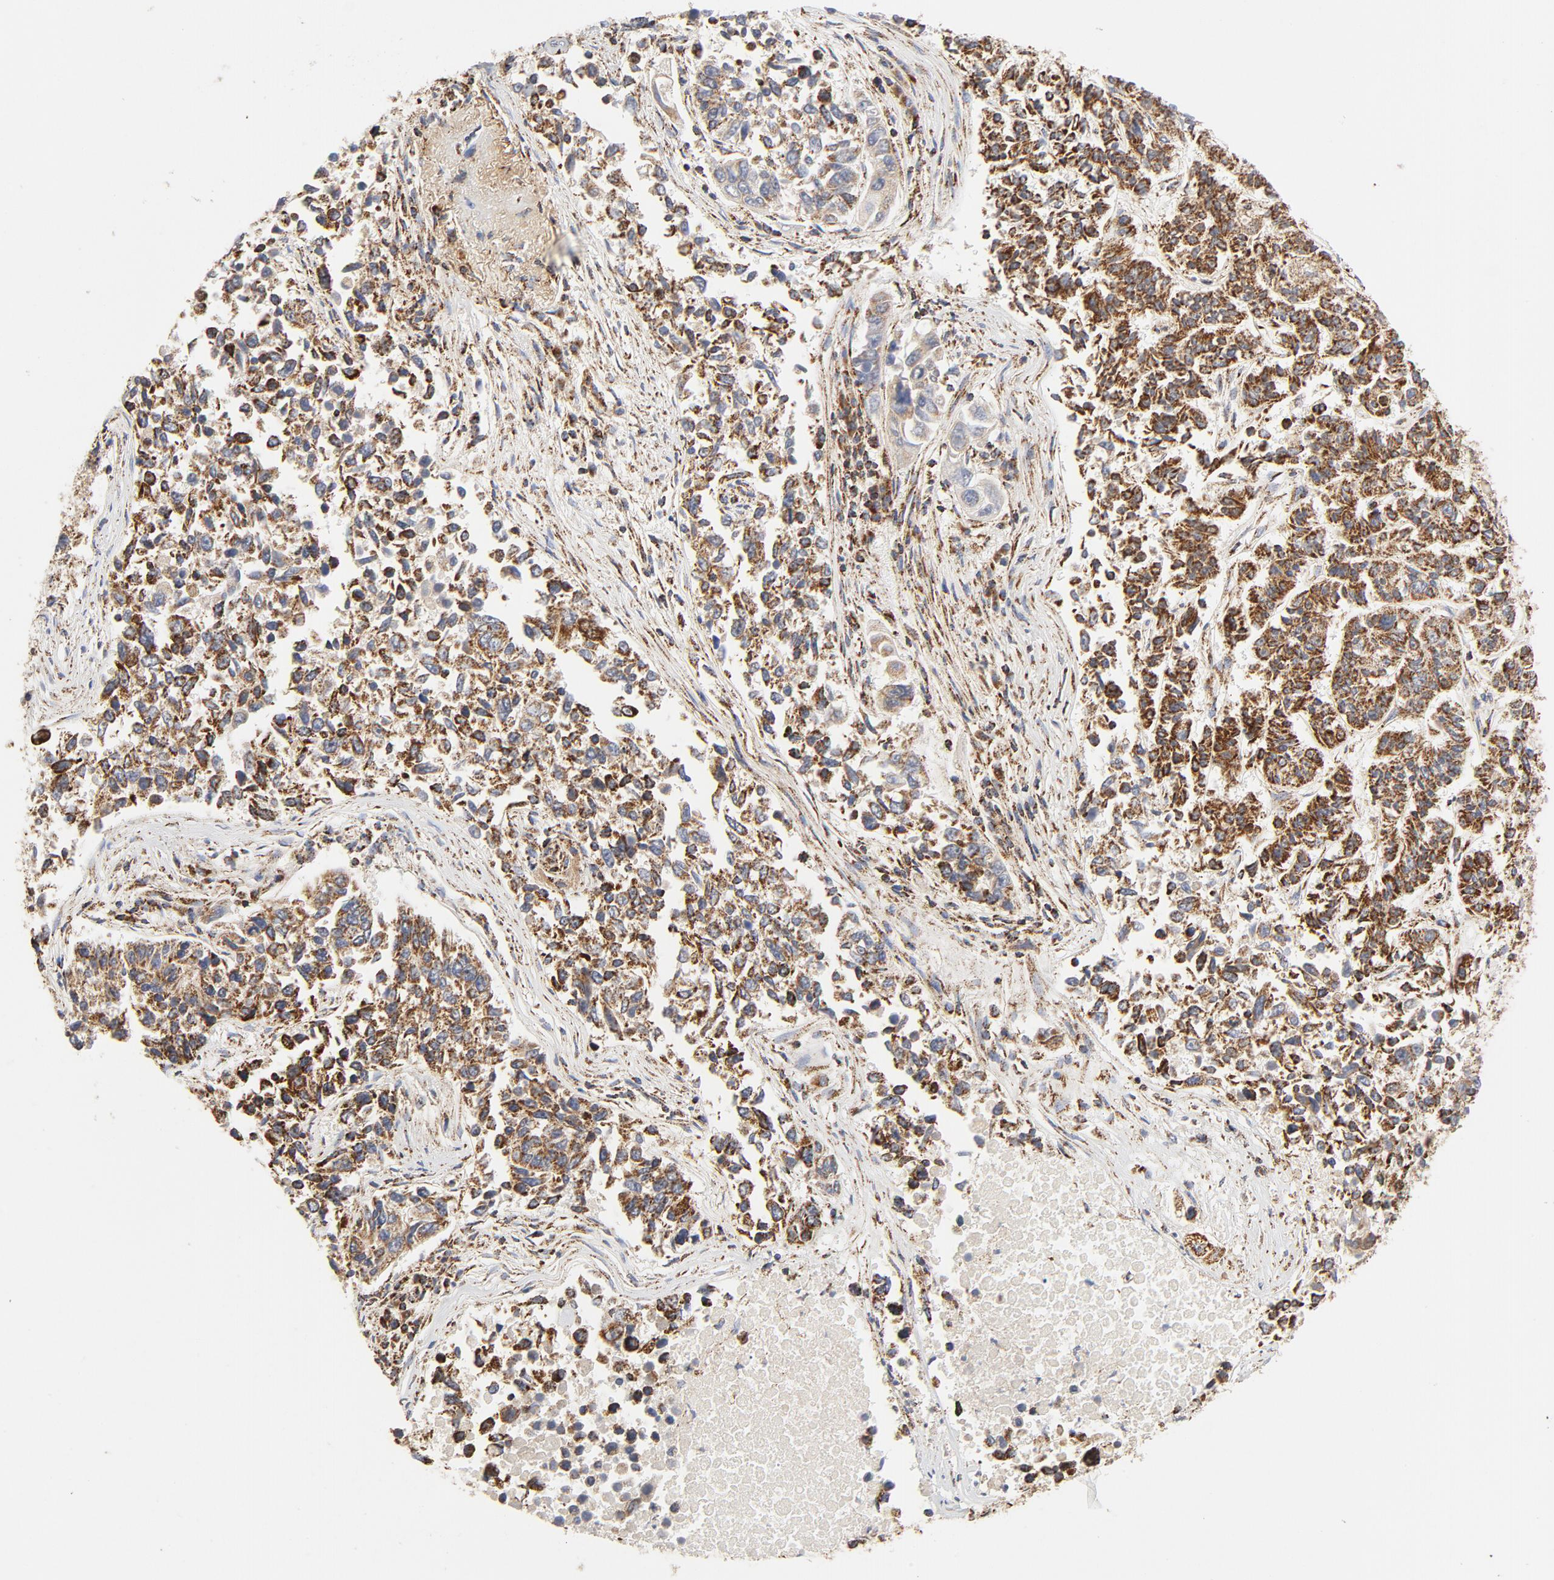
{"staining": {"intensity": "strong", "quantity": ">75%", "location": "cytoplasmic/membranous"}, "tissue": "lung cancer", "cell_type": "Tumor cells", "image_type": "cancer", "snomed": [{"axis": "morphology", "description": "Adenocarcinoma, NOS"}, {"axis": "topography", "description": "Lung"}], "caption": "This is an image of immunohistochemistry (IHC) staining of lung cancer, which shows strong expression in the cytoplasmic/membranous of tumor cells.", "gene": "PCNX4", "patient": {"sex": "male", "age": 84}}